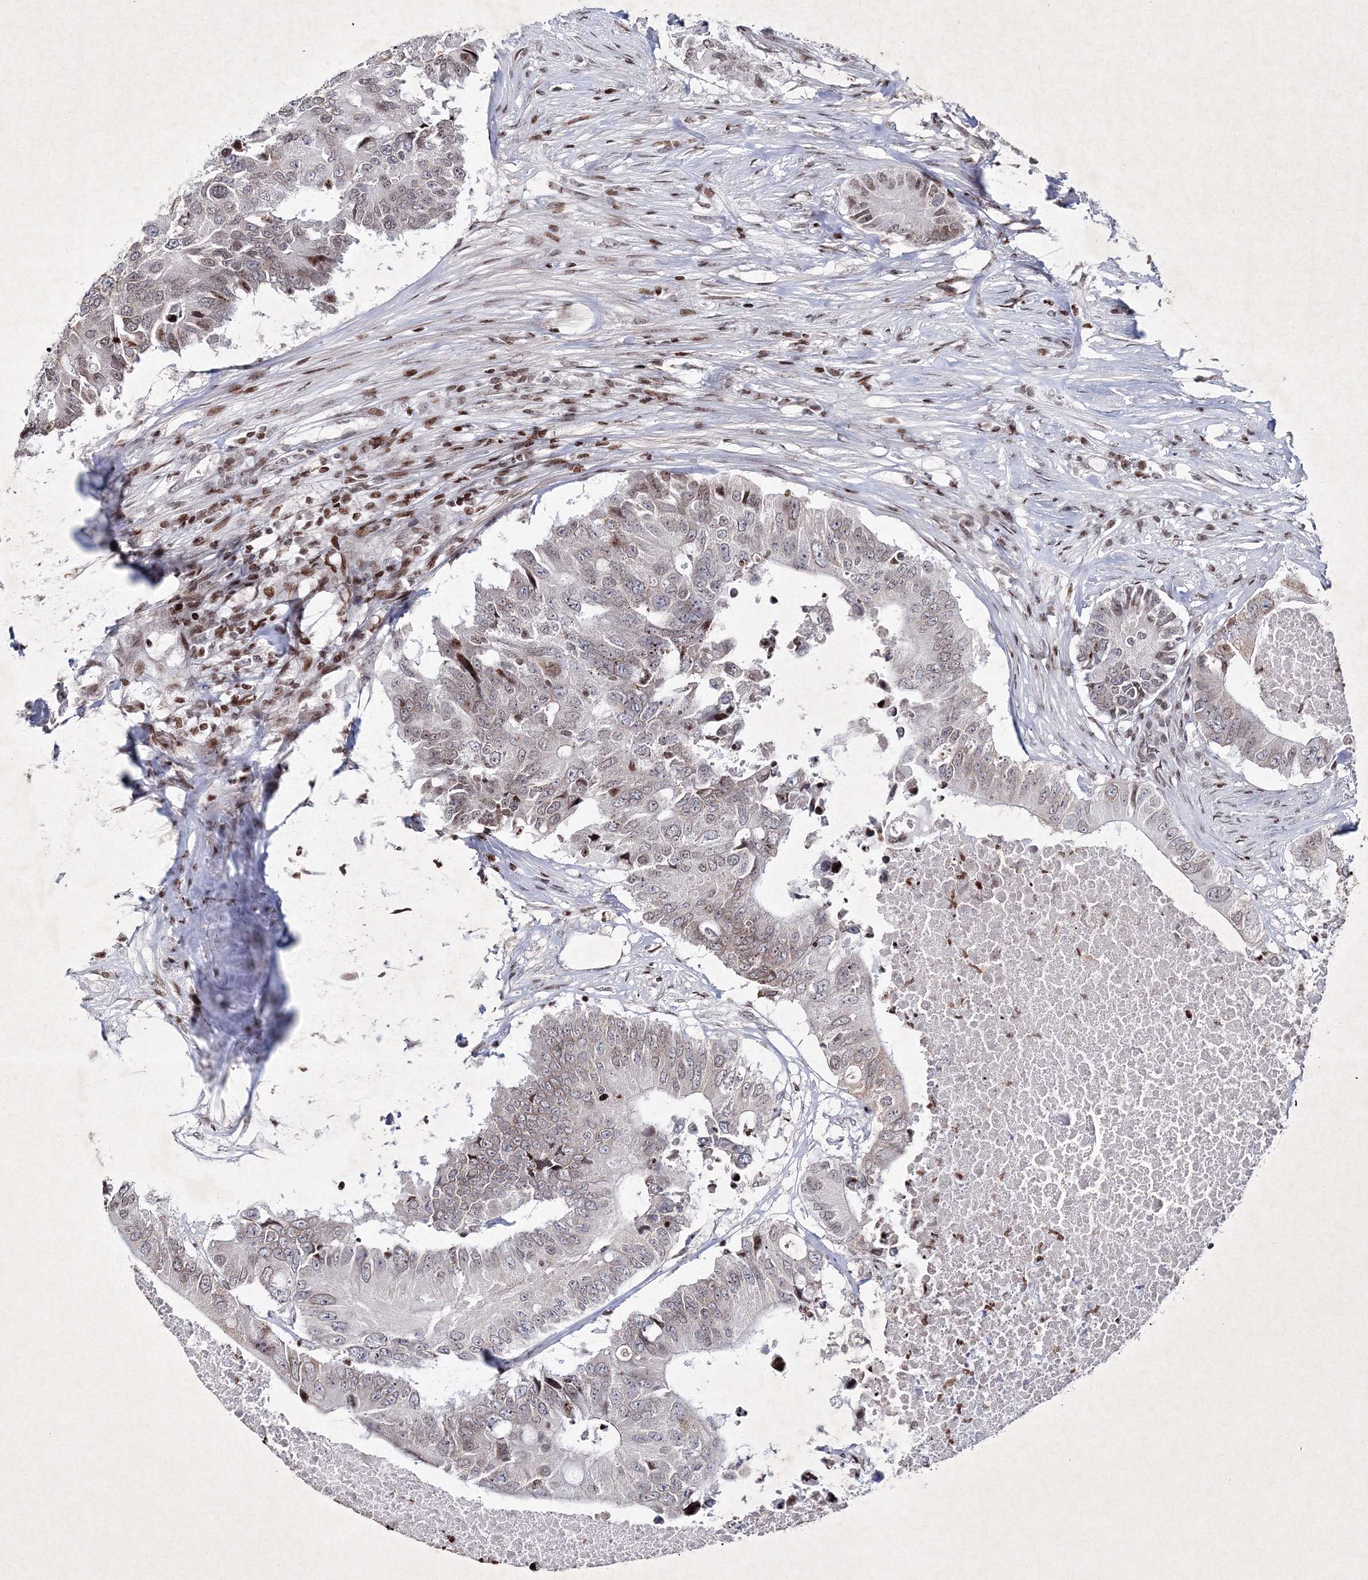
{"staining": {"intensity": "weak", "quantity": "<25%", "location": "nuclear"}, "tissue": "colorectal cancer", "cell_type": "Tumor cells", "image_type": "cancer", "snomed": [{"axis": "morphology", "description": "Adenocarcinoma, NOS"}, {"axis": "topography", "description": "Colon"}], "caption": "This is a photomicrograph of immunohistochemistry staining of colorectal cancer, which shows no expression in tumor cells. (DAB IHC, high magnification).", "gene": "SMIM29", "patient": {"sex": "male", "age": 71}}